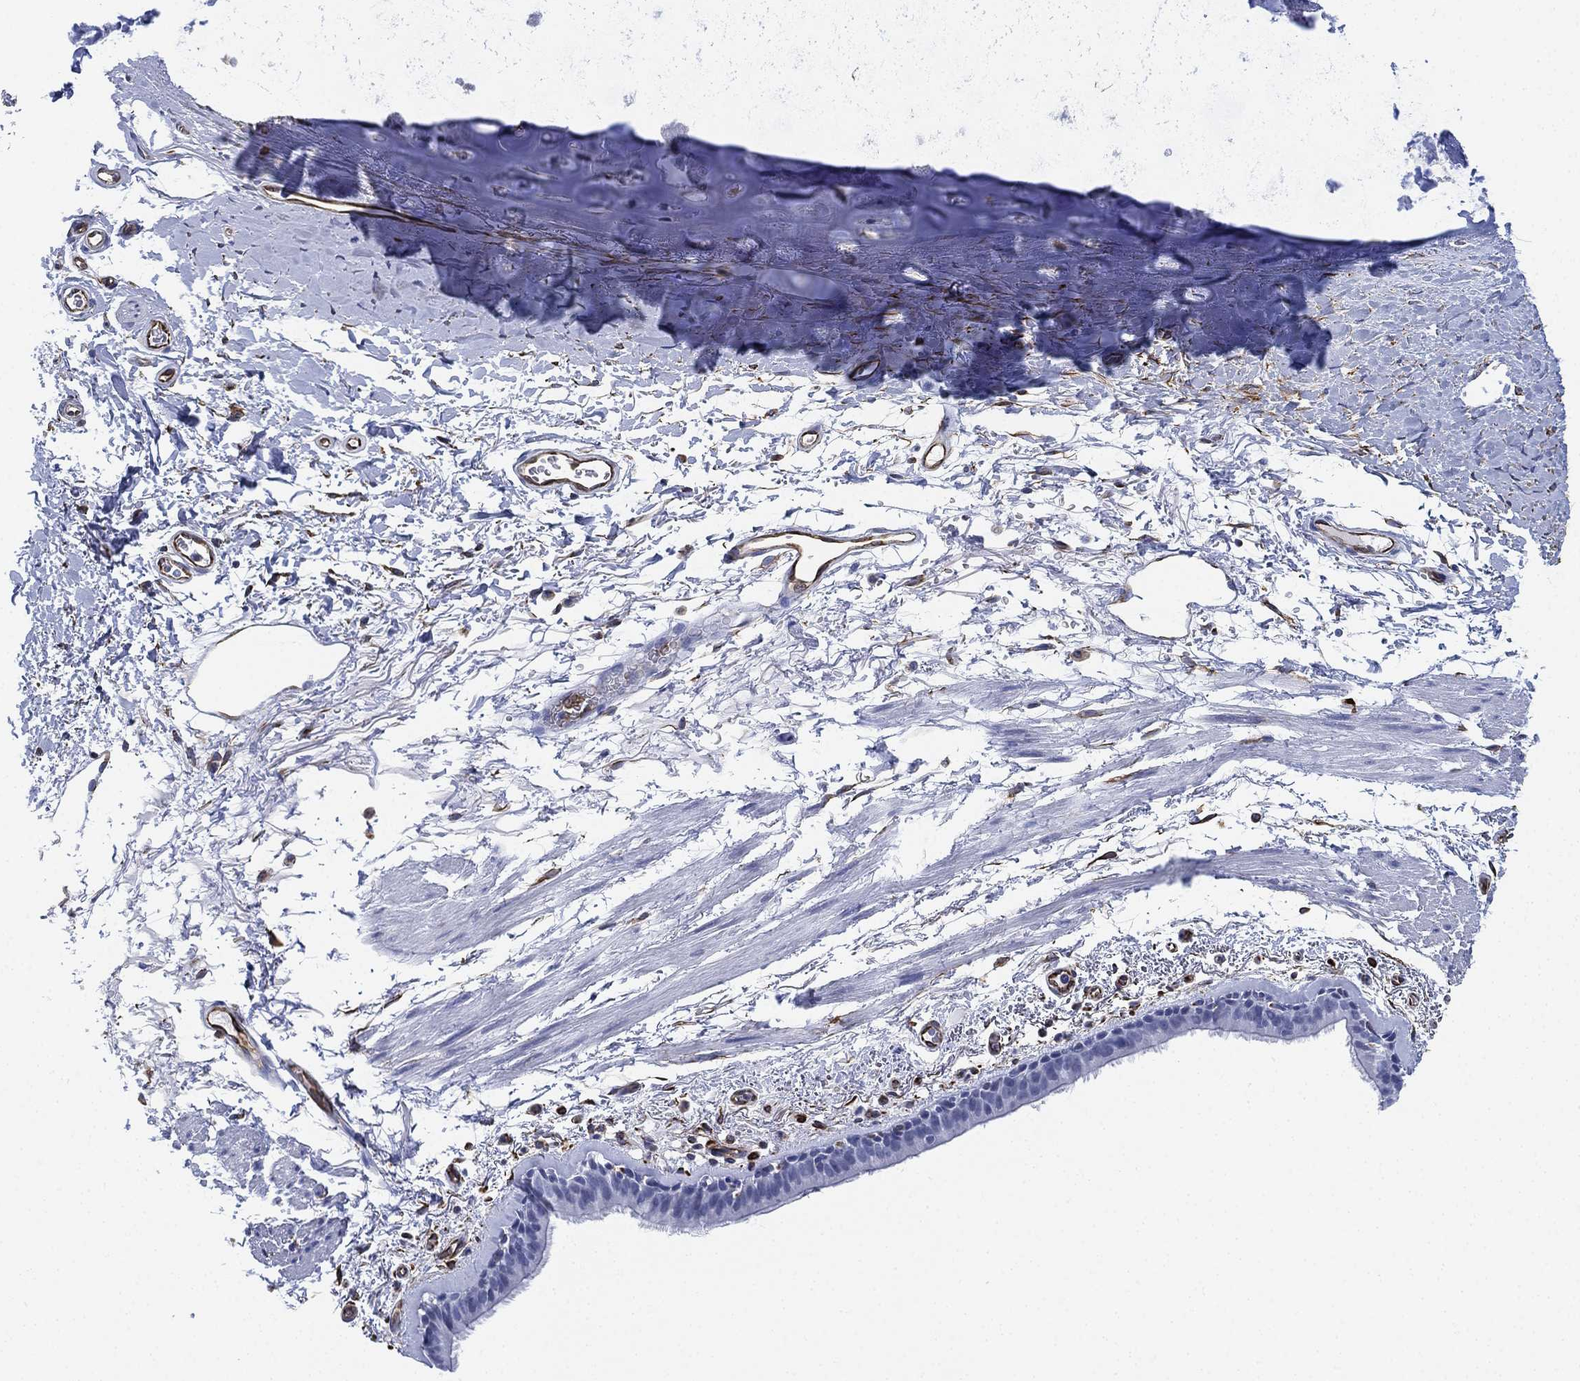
{"staining": {"intensity": "negative", "quantity": "none", "location": "none"}, "tissue": "bronchus", "cell_type": "Respiratory epithelial cells", "image_type": "normal", "snomed": [{"axis": "morphology", "description": "Normal tissue, NOS"}, {"axis": "topography", "description": "Lymph node"}, {"axis": "topography", "description": "Bronchus"}], "caption": "A high-resolution image shows immunohistochemistry staining of unremarkable bronchus, which reveals no significant staining in respiratory epithelial cells. (DAB (3,3'-diaminobenzidine) immunohistochemistry (IHC) with hematoxylin counter stain).", "gene": "PSKH2", "patient": {"sex": "female", "age": 70}}